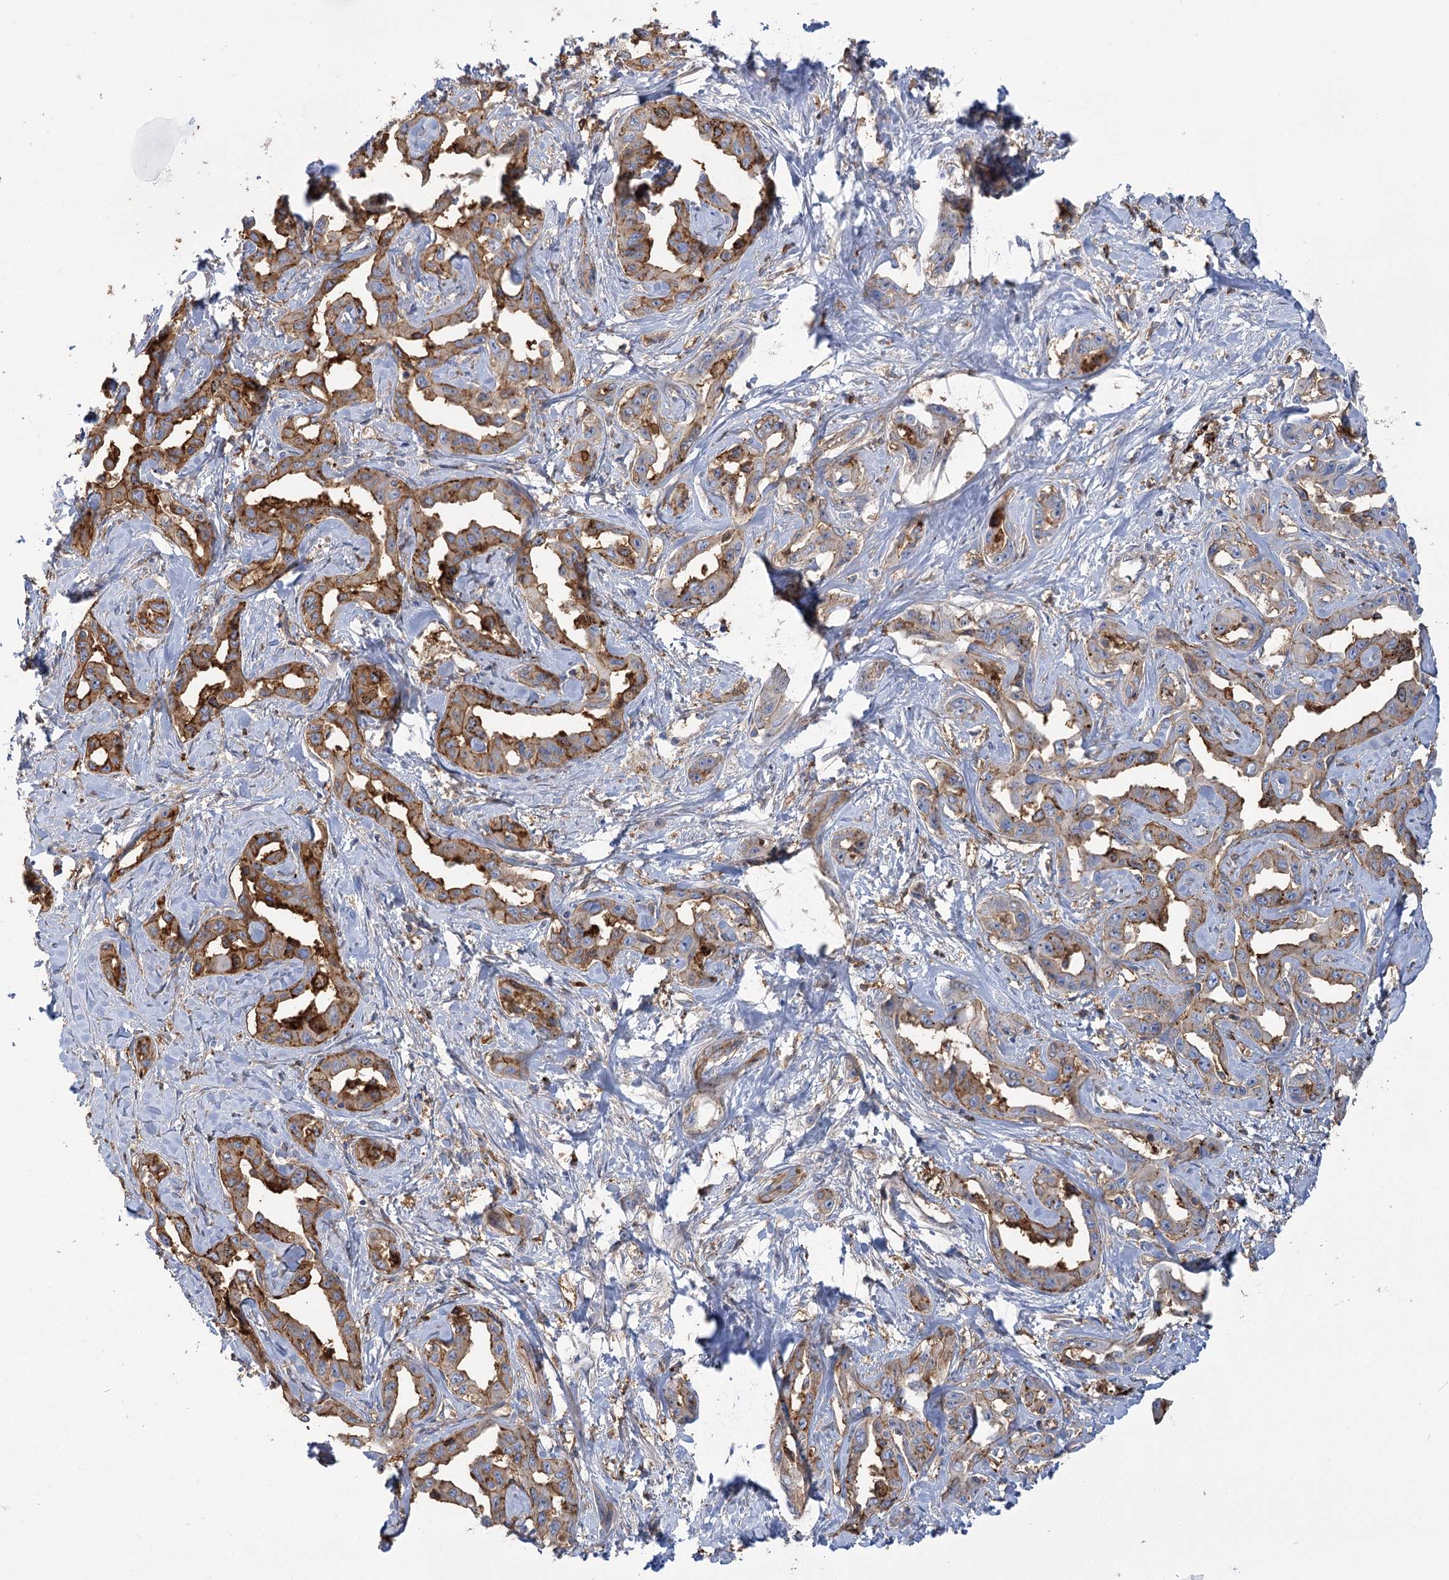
{"staining": {"intensity": "moderate", "quantity": ">75%", "location": "cytoplasmic/membranous"}, "tissue": "liver cancer", "cell_type": "Tumor cells", "image_type": "cancer", "snomed": [{"axis": "morphology", "description": "Cholangiocarcinoma"}, {"axis": "topography", "description": "Liver"}], "caption": "DAB immunohistochemical staining of human cholangiocarcinoma (liver) reveals moderate cytoplasmic/membranous protein expression in approximately >75% of tumor cells. The protein is shown in brown color, while the nuclei are stained blue.", "gene": "GUSB", "patient": {"sex": "male", "age": 59}}